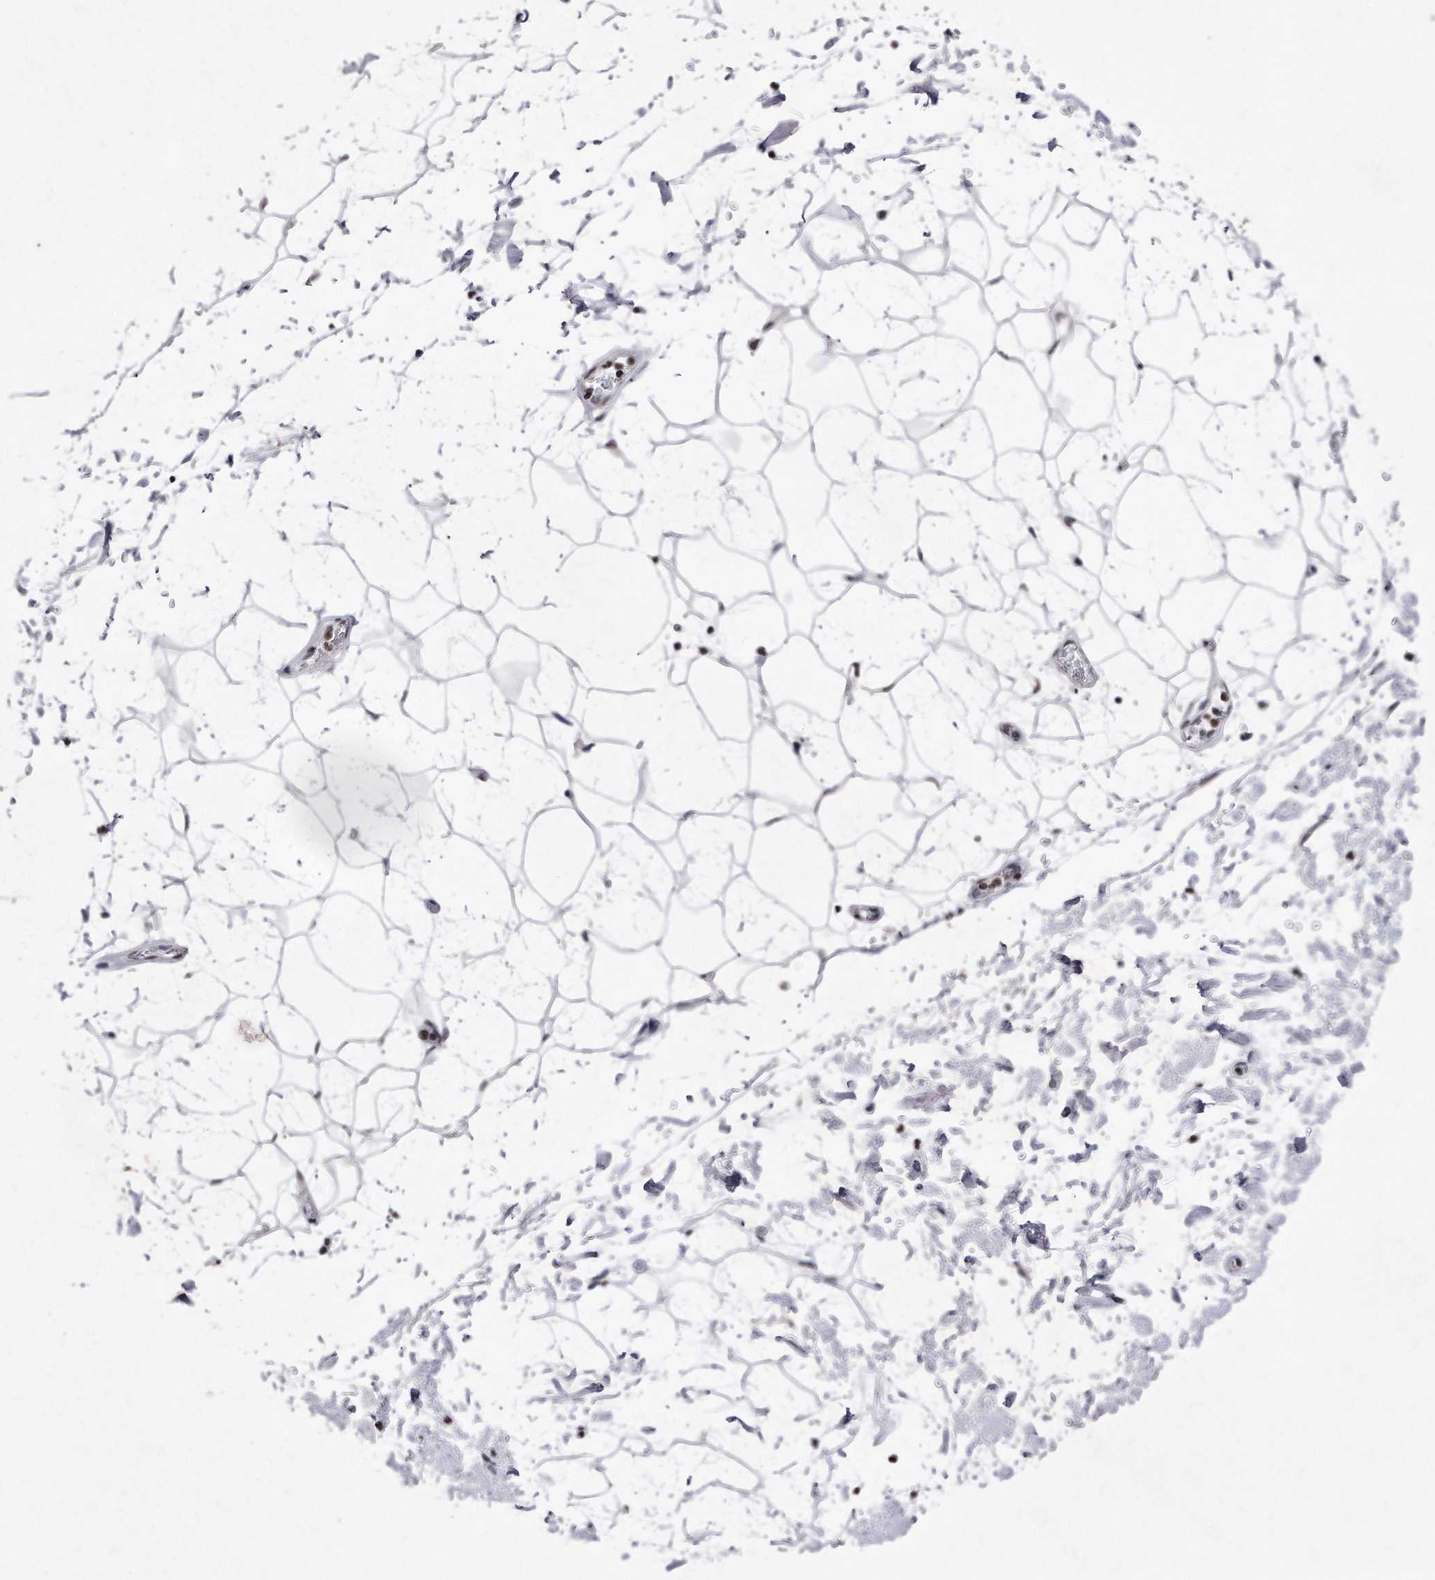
{"staining": {"intensity": "negative", "quantity": "none", "location": "none"}, "tissue": "adipose tissue", "cell_type": "Adipocytes", "image_type": "normal", "snomed": [{"axis": "morphology", "description": "Normal tissue, NOS"}, {"axis": "topography", "description": "Soft tissue"}], "caption": "A photomicrograph of adipose tissue stained for a protein reveals no brown staining in adipocytes.", "gene": "DAB1", "patient": {"sex": "male", "age": 72}}